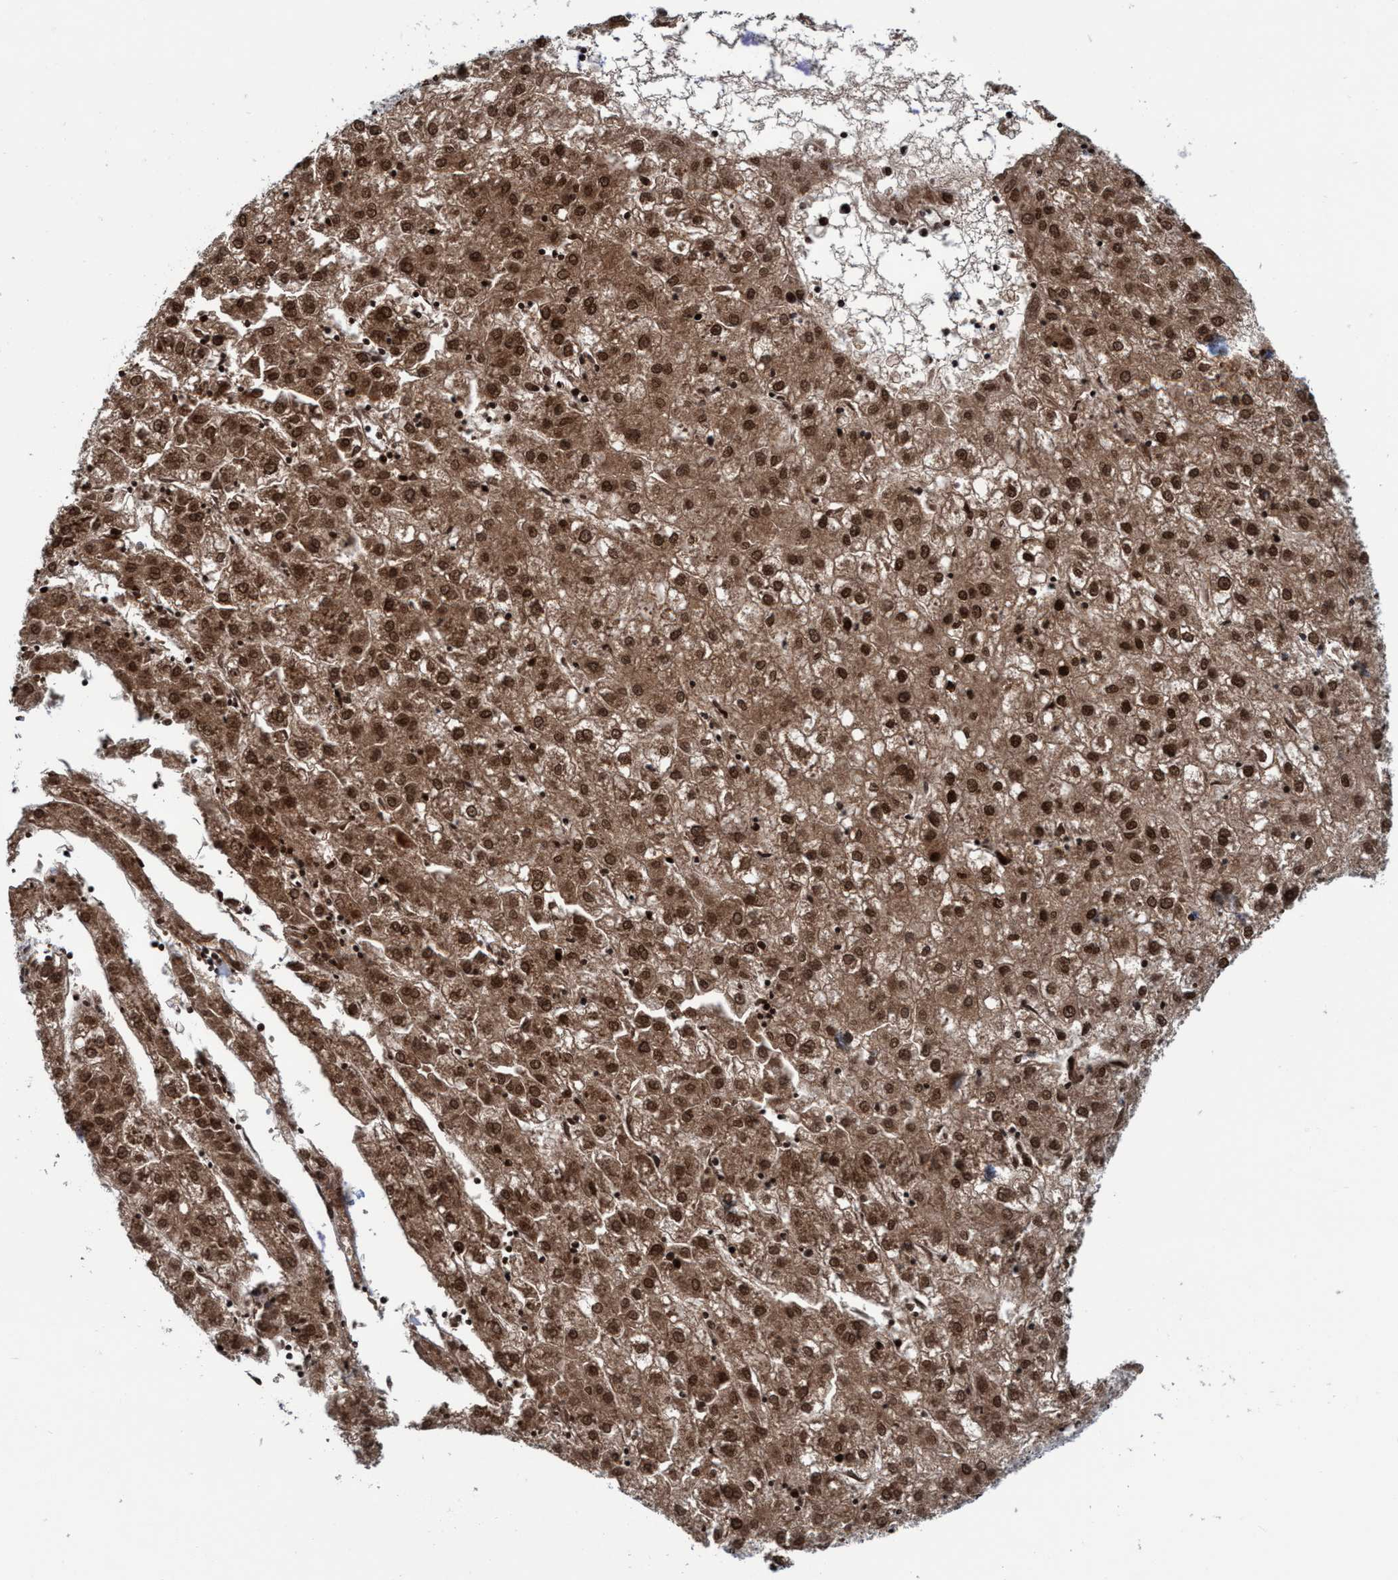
{"staining": {"intensity": "strong", "quantity": ">75%", "location": "cytoplasmic/membranous,nuclear"}, "tissue": "liver cancer", "cell_type": "Tumor cells", "image_type": "cancer", "snomed": [{"axis": "morphology", "description": "Carcinoma, Hepatocellular, NOS"}, {"axis": "topography", "description": "Liver"}], "caption": "Human liver cancer (hepatocellular carcinoma) stained with a protein marker demonstrates strong staining in tumor cells.", "gene": "TOPBP1", "patient": {"sex": "male", "age": 72}}